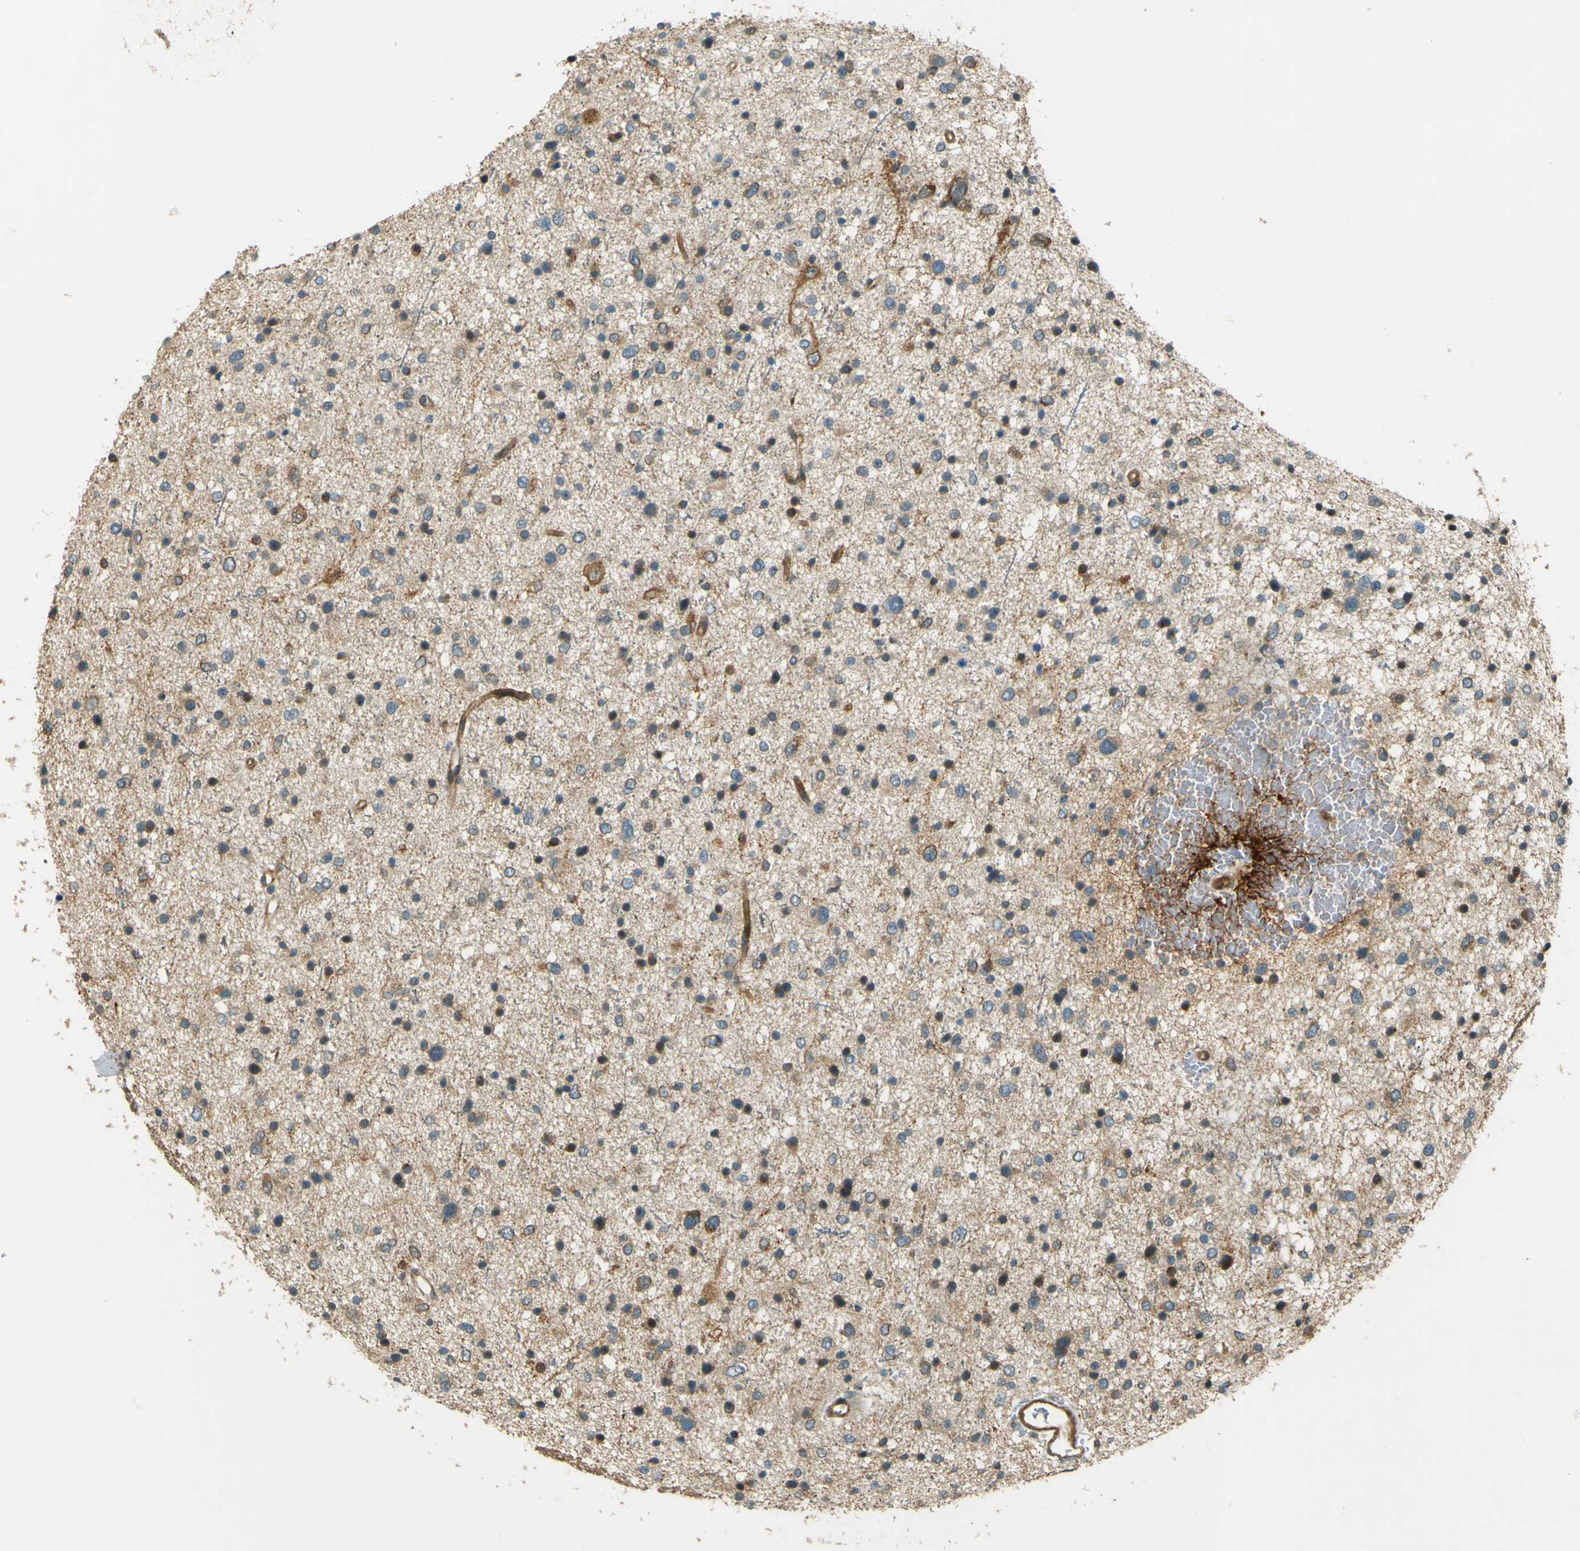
{"staining": {"intensity": "weak", "quantity": "<25%", "location": "cytoplasmic/membranous"}, "tissue": "glioma", "cell_type": "Tumor cells", "image_type": "cancer", "snomed": [{"axis": "morphology", "description": "Glioma, malignant, Low grade"}, {"axis": "topography", "description": "Brain"}], "caption": "An IHC micrograph of malignant glioma (low-grade) is shown. There is no staining in tumor cells of malignant glioma (low-grade).", "gene": "LPCAT1", "patient": {"sex": "female", "age": 37}}